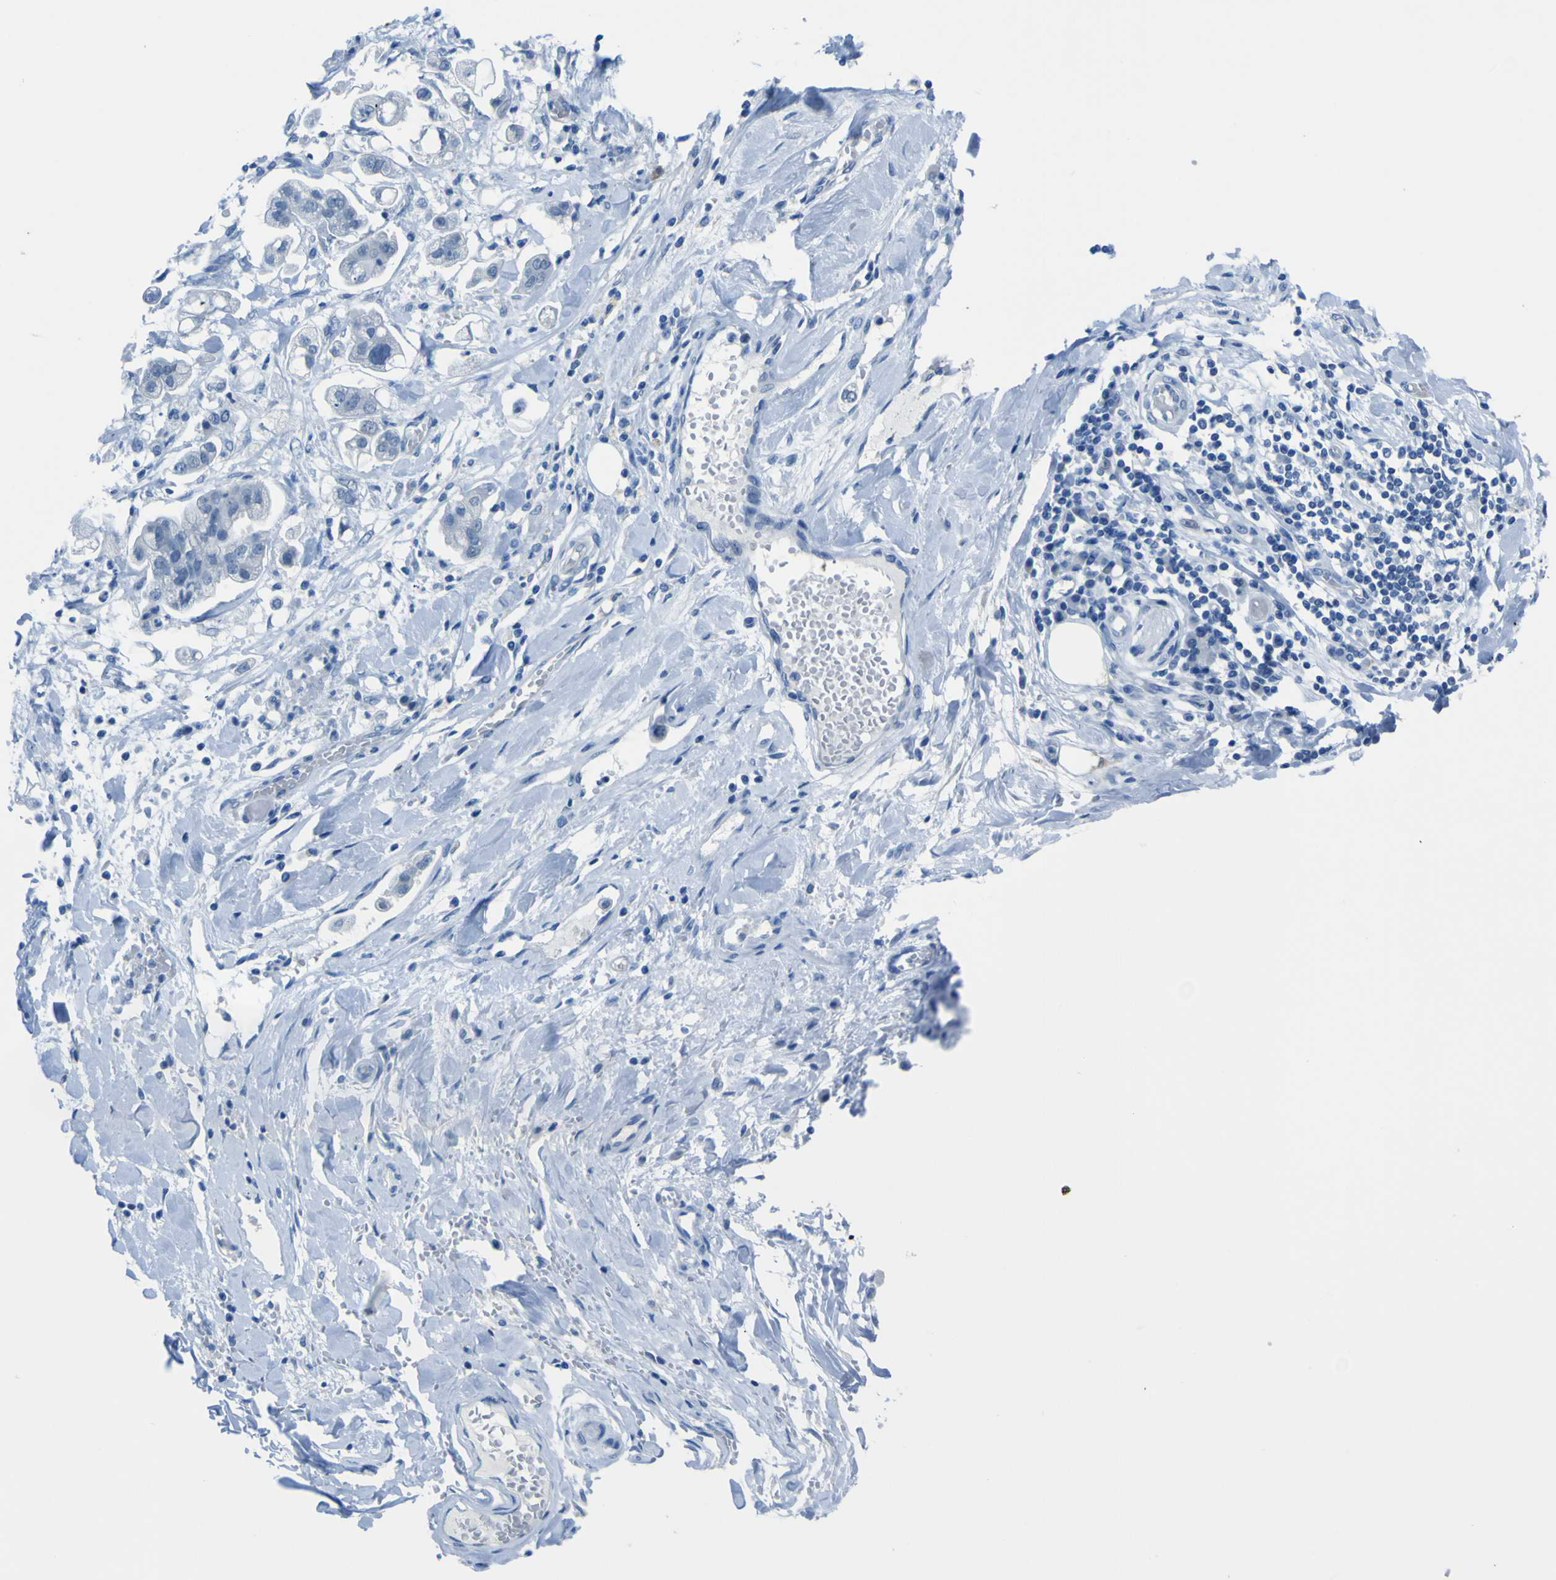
{"staining": {"intensity": "negative", "quantity": "none", "location": "none"}, "tissue": "stomach cancer", "cell_type": "Tumor cells", "image_type": "cancer", "snomed": [{"axis": "morphology", "description": "Adenocarcinoma, NOS"}, {"axis": "topography", "description": "Stomach"}], "caption": "Micrograph shows no protein staining in tumor cells of stomach cancer tissue.", "gene": "PHKG1", "patient": {"sex": "male", "age": 62}}